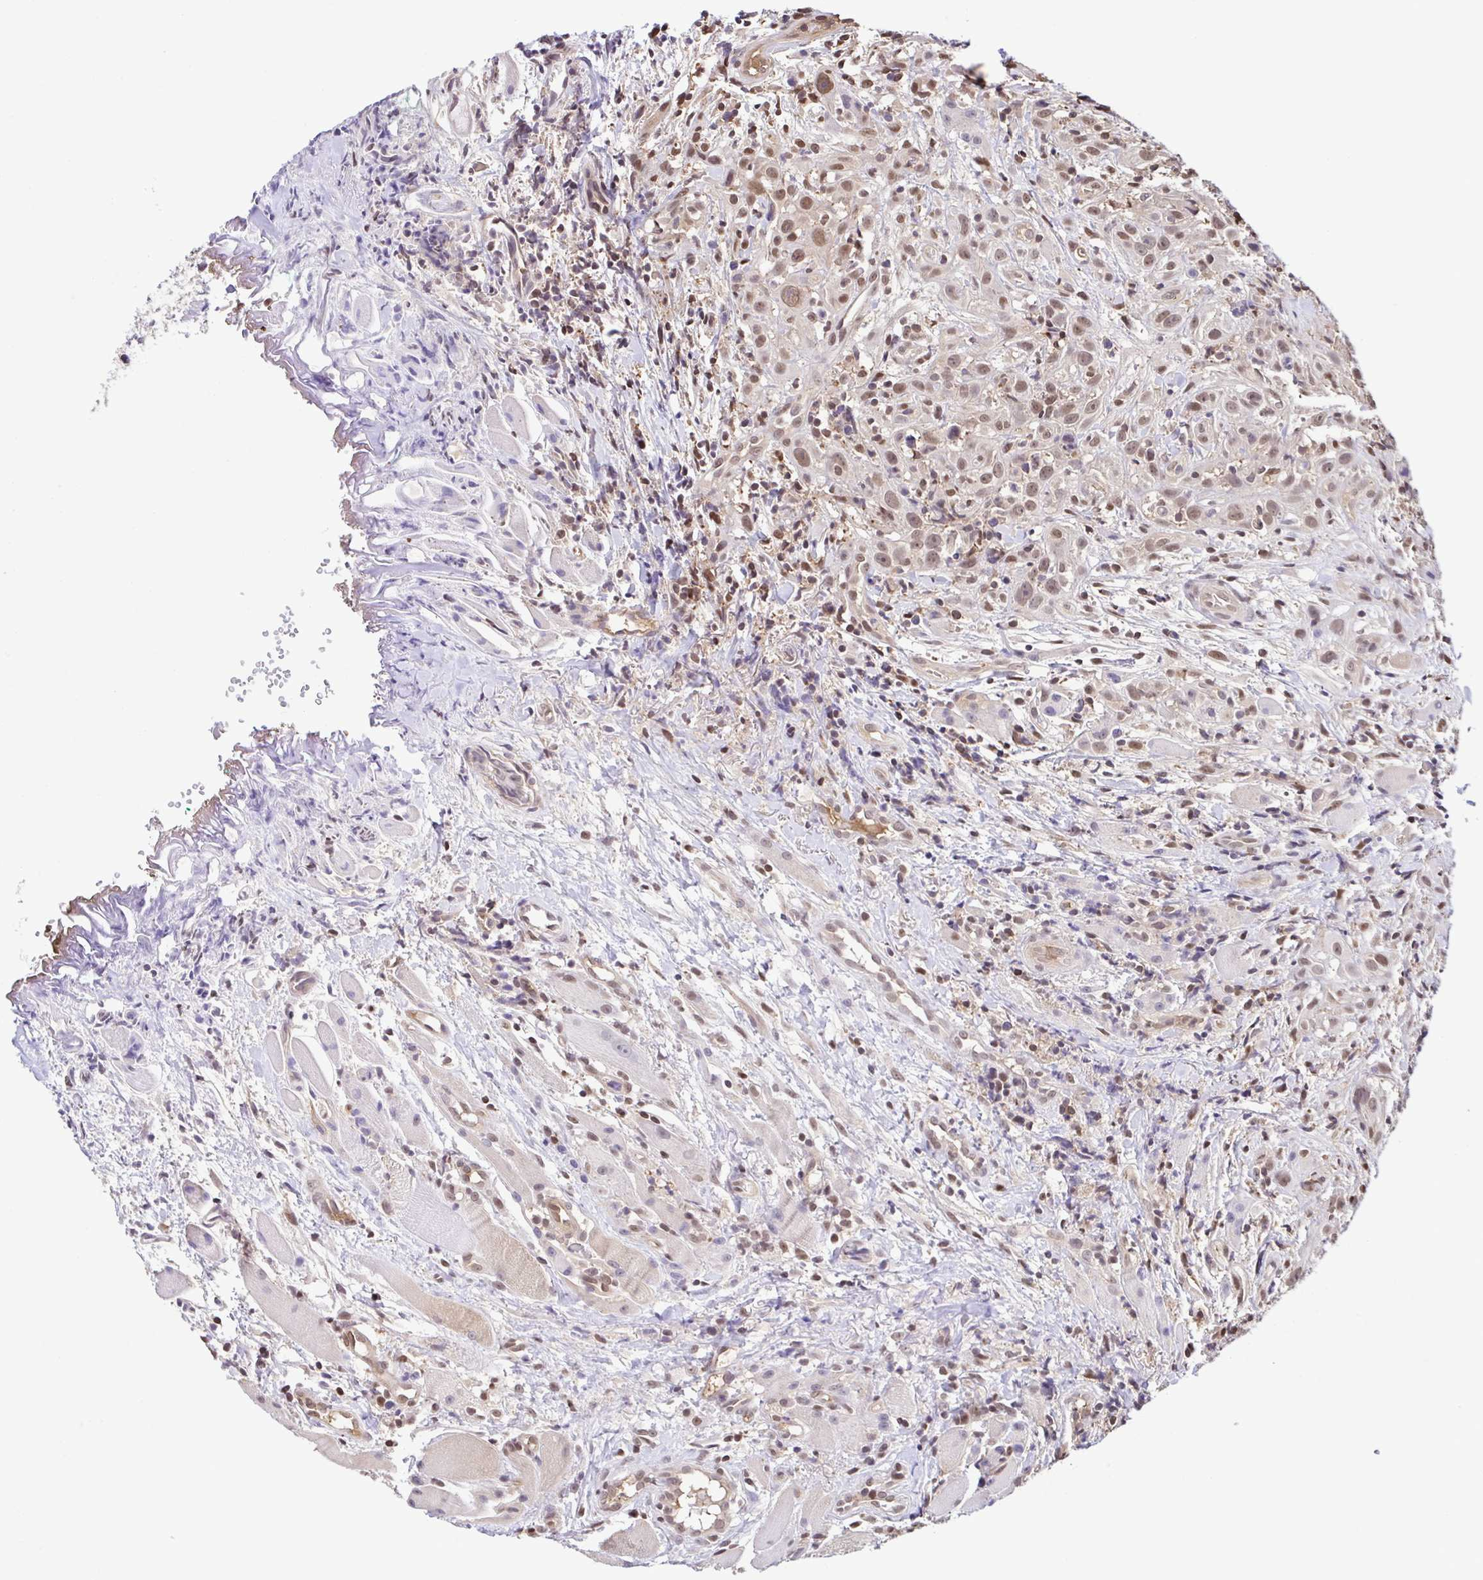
{"staining": {"intensity": "moderate", "quantity": ">75%", "location": "nuclear"}, "tissue": "head and neck cancer", "cell_type": "Tumor cells", "image_type": "cancer", "snomed": [{"axis": "morphology", "description": "Squamous cell carcinoma, NOS"}, {"axis": "topography", "description": "Head-Neck"}], "caption": "A medium amount of moderate nuclear positivity is appreciated in about >75% of tumor cells in head and neck cancer tissue.", "gene": "PSMB9", "patient": {"sex": "female", "age": 95}}